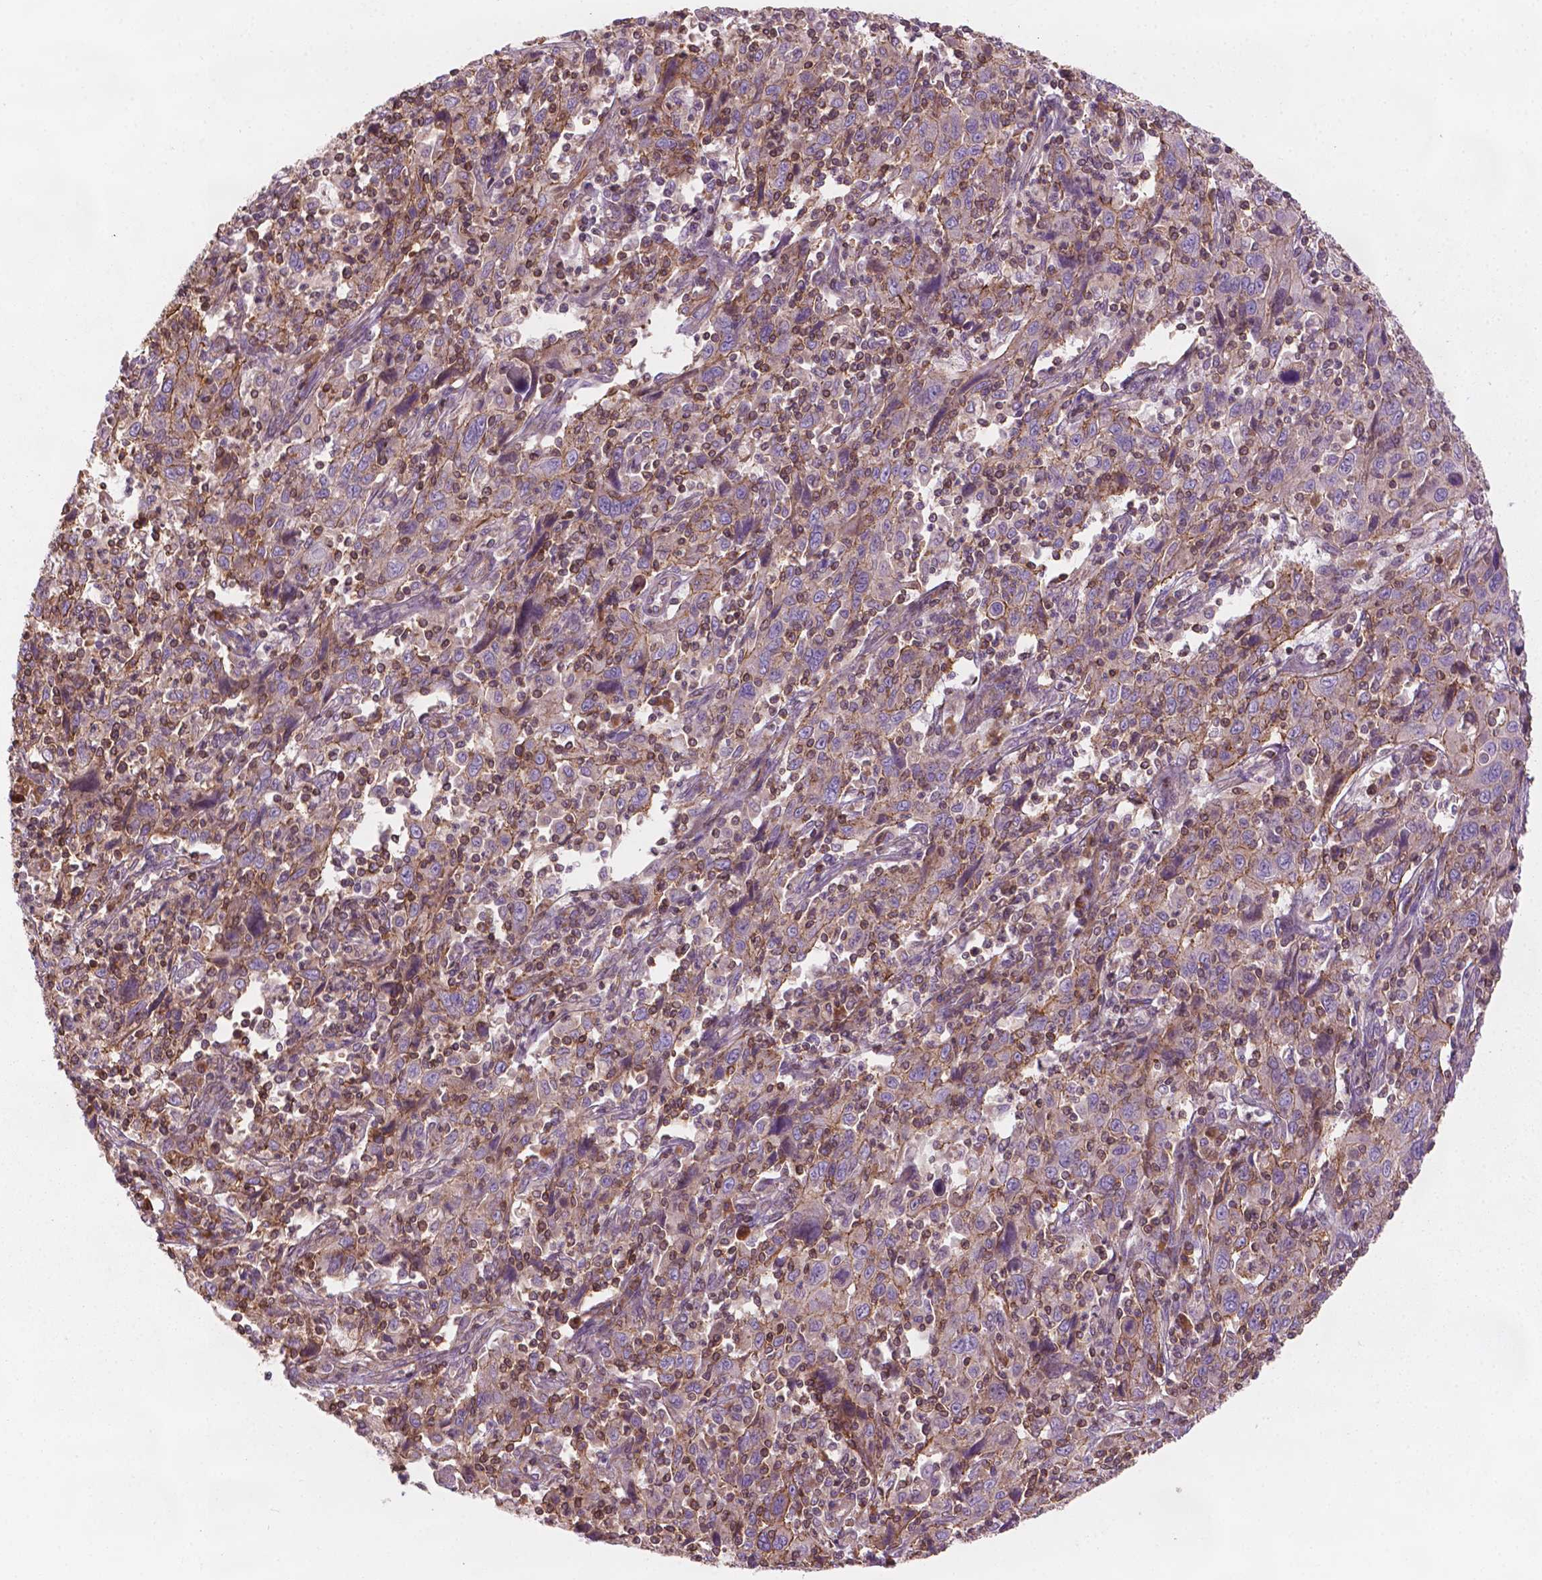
{"staining": {"intensity": "moderate", "quantity": "<25%", "location": "cytoplasmic/membranous"}, "tissue": "cervical cancer", "cell_type": "Tumor cells", "image_type": "cancer", "snomed": [{"axis": "morphology", "description": "Squamous cell carcinoma, NOS"}, {"axis": "topography", "description": "Cervix"}], "caption": "About <25% of tumor cells in human cervical cancer (squamous cell carcinoma) exhibit moderate cytoplasmic/membranous protein positivity as visualized by brown immunohistochemical staining.", "gene": "SURF4", "patient": {"sex": "female", "age": 46}}